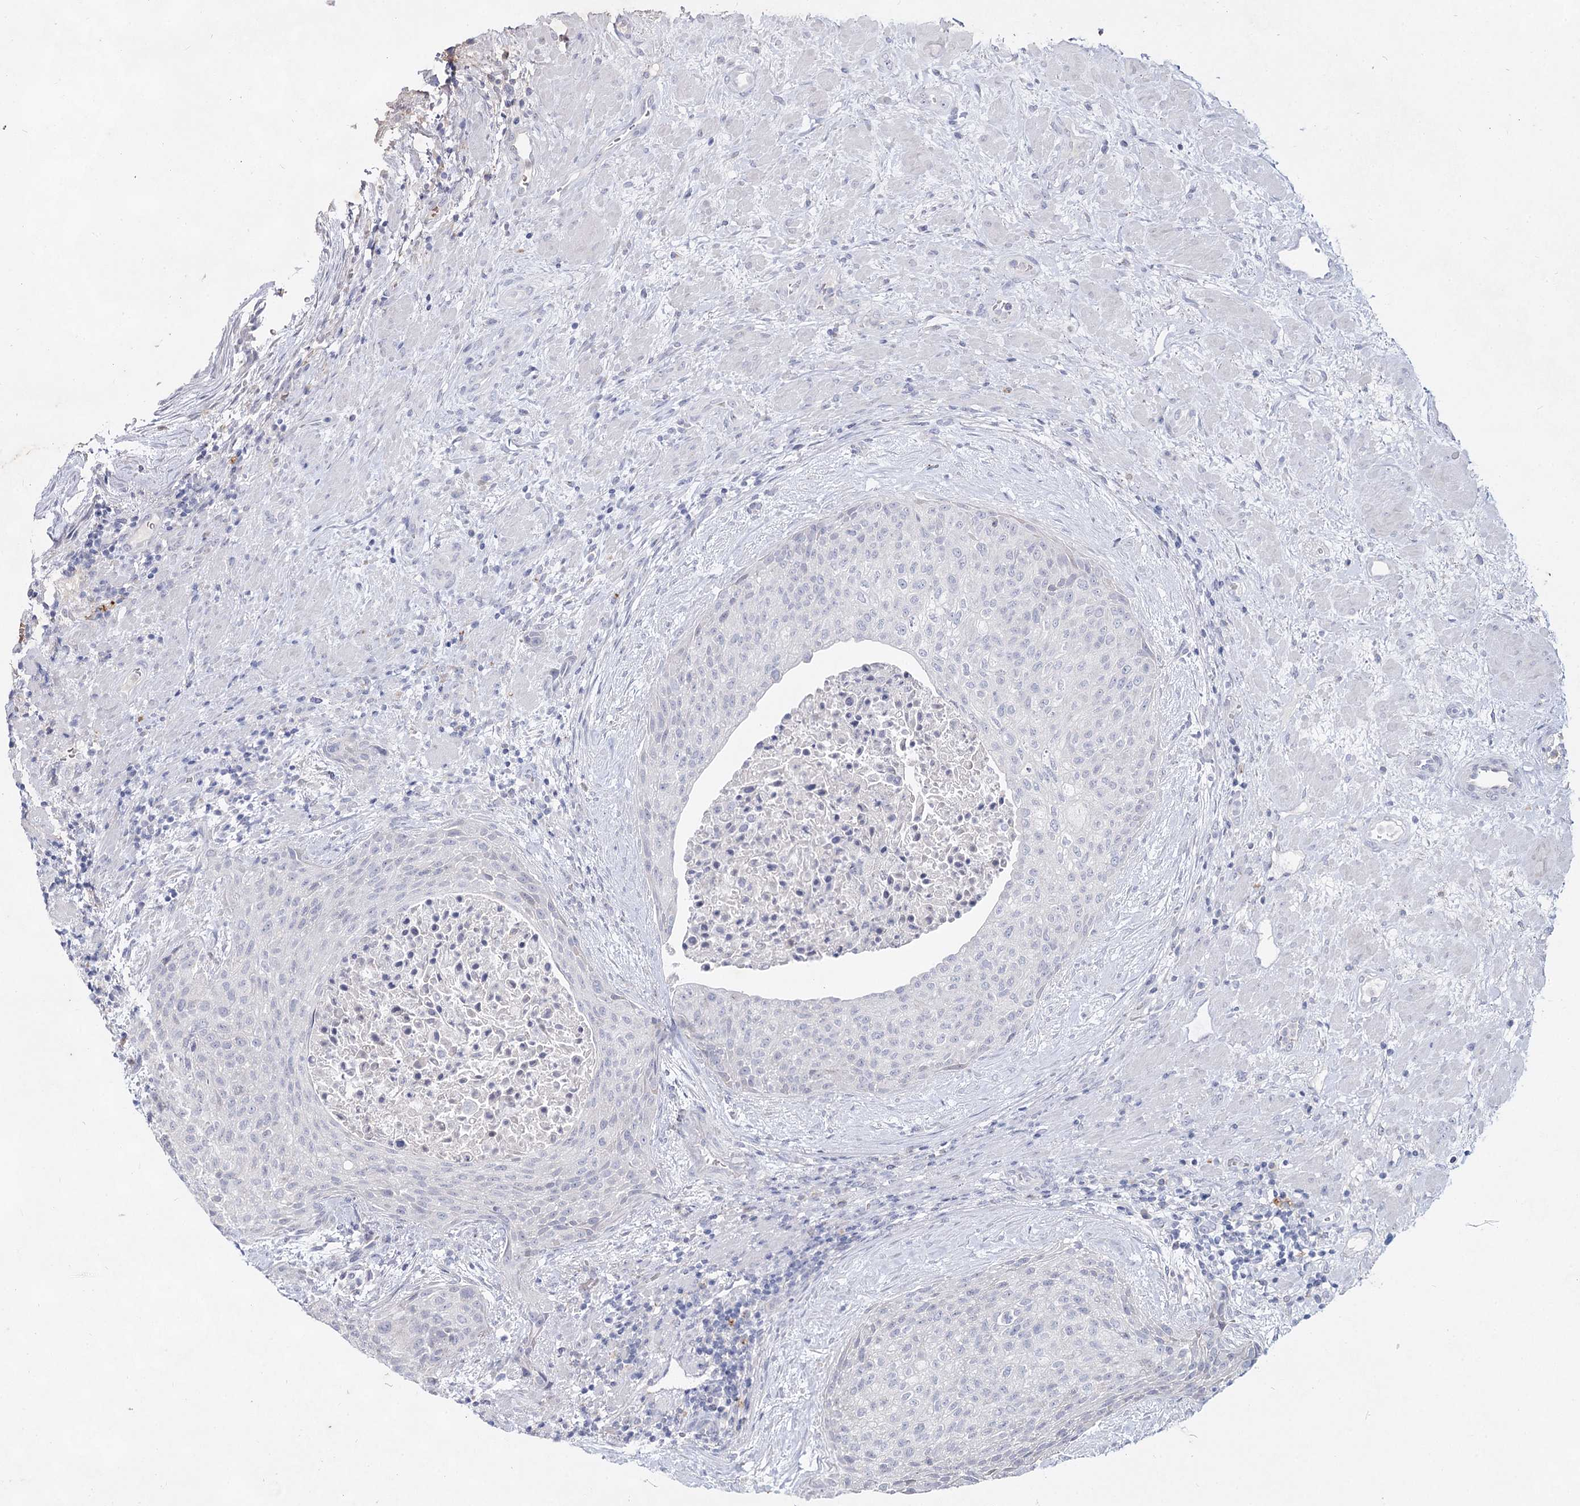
{"staining": {"intensity": "negative", "quantity": "none", "location": "none"}, "tissue": "urothelial cancer", "cell_type": "Tumor cells", "image_type": "cancer", "snomed": [{"axis": "morphology", "description": "Normal tissue, NOS"}, {"axis": "morphology", "description": "Urothelial carcinoma, NOS"}, {"axis": "topography", "description": "Urinary bladder"}, {"axis": "topography", "description": "Peripheral nerve tissue"}], "caption": "A photomicrograph of urothelial cancer stained for a protein demonstrates no brown staining in tumor cells. (DAB (3,3'-diaminobenzidine) immunohistochemistry (IHC) with hematoxylin counter stain).", "gene": "CCDC73", "patient": {"sex": "male", "age": 35}}